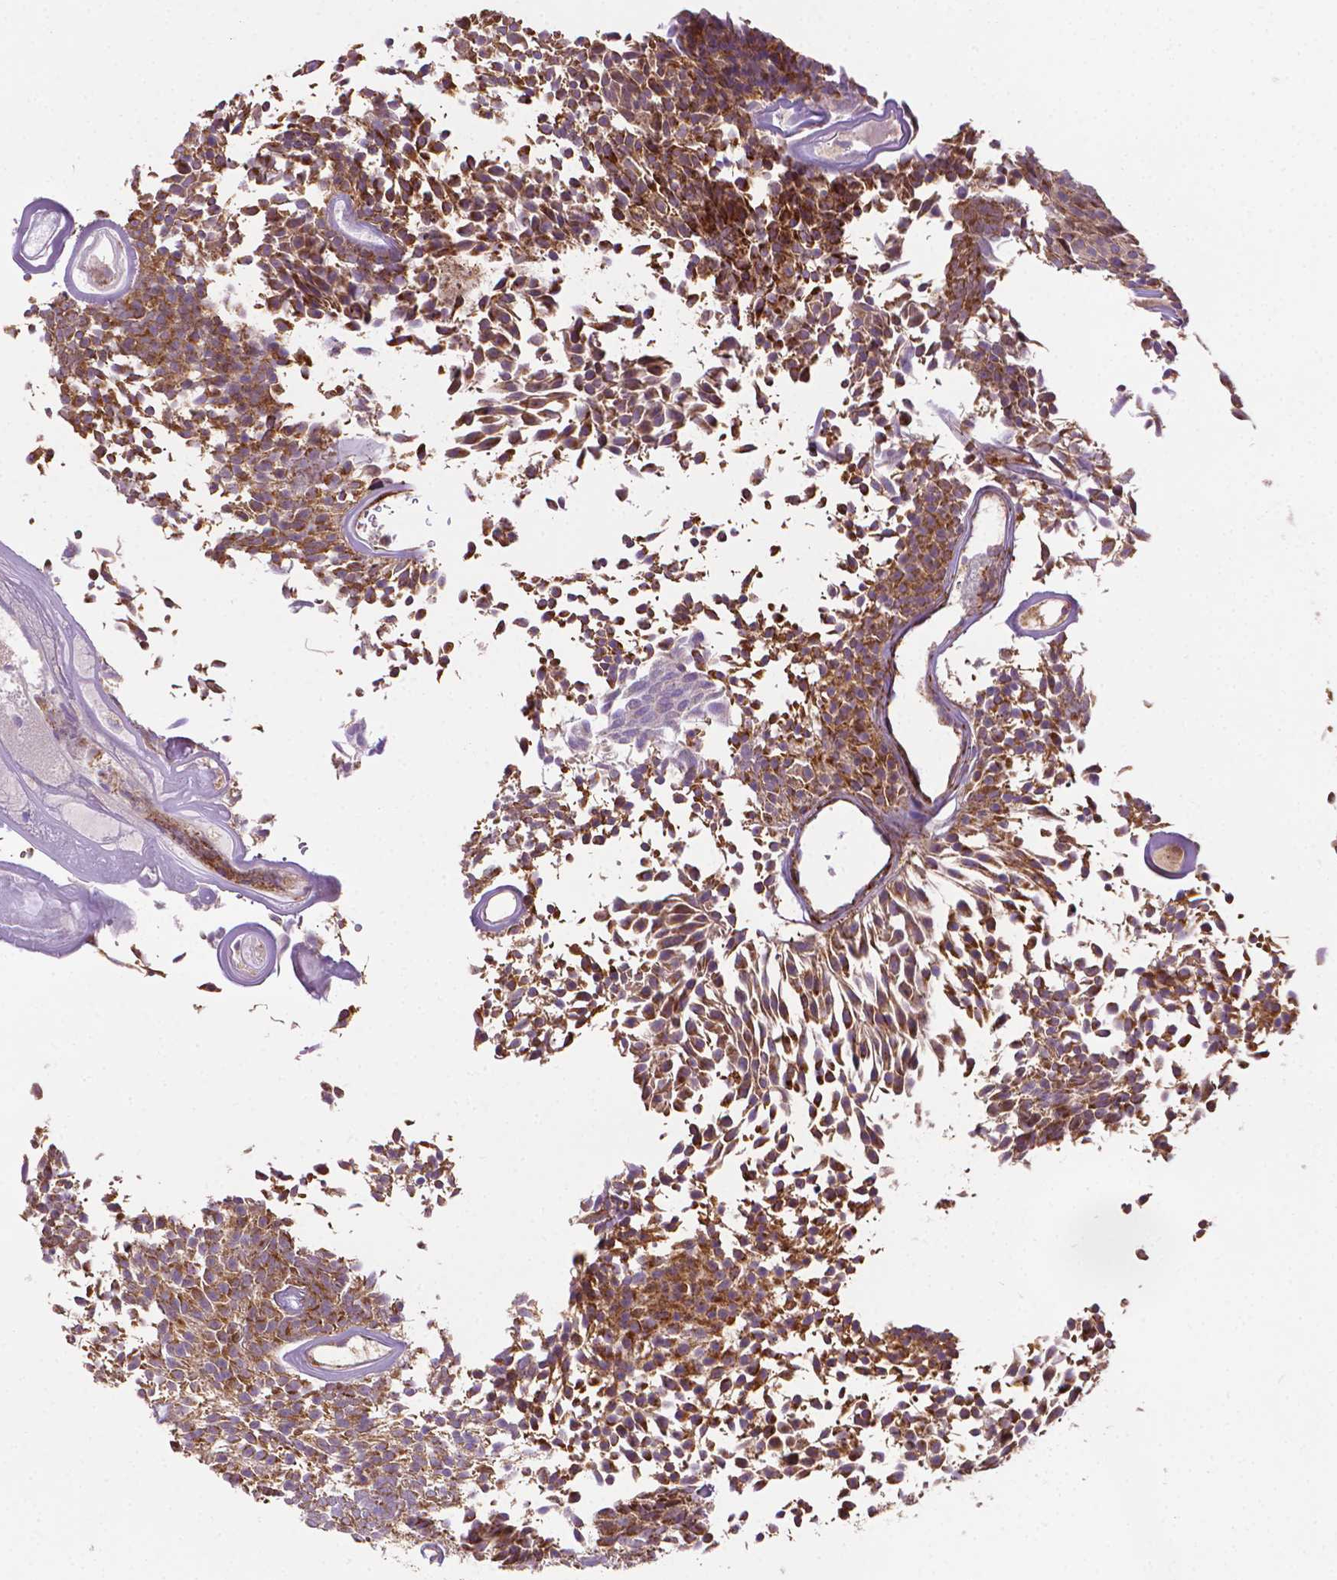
{"staining": {"intensity": "strong", "quantity": ">75%", "location": "cytoplasmic/membranous"}, "tissue": "urothelial cancer", "cell_type": "Tumor cells", "image_type": "cancer", "snomed": [{"axis": "morphology", "description": "Urothelial carcinoma, Low grade"}, {"axis": "topography", "description": "Urinary bladder"}], "caption": "Immunohistochemistry (IHC) histopathology image of human urothelial cancer stained for a protein (brown), which demonstrates high levels of strong cytoplasmic/membranous expression in about >75% of tumor cells.", "gene": "ILVBL", "patient": {"sex": "male", "age": 77}}